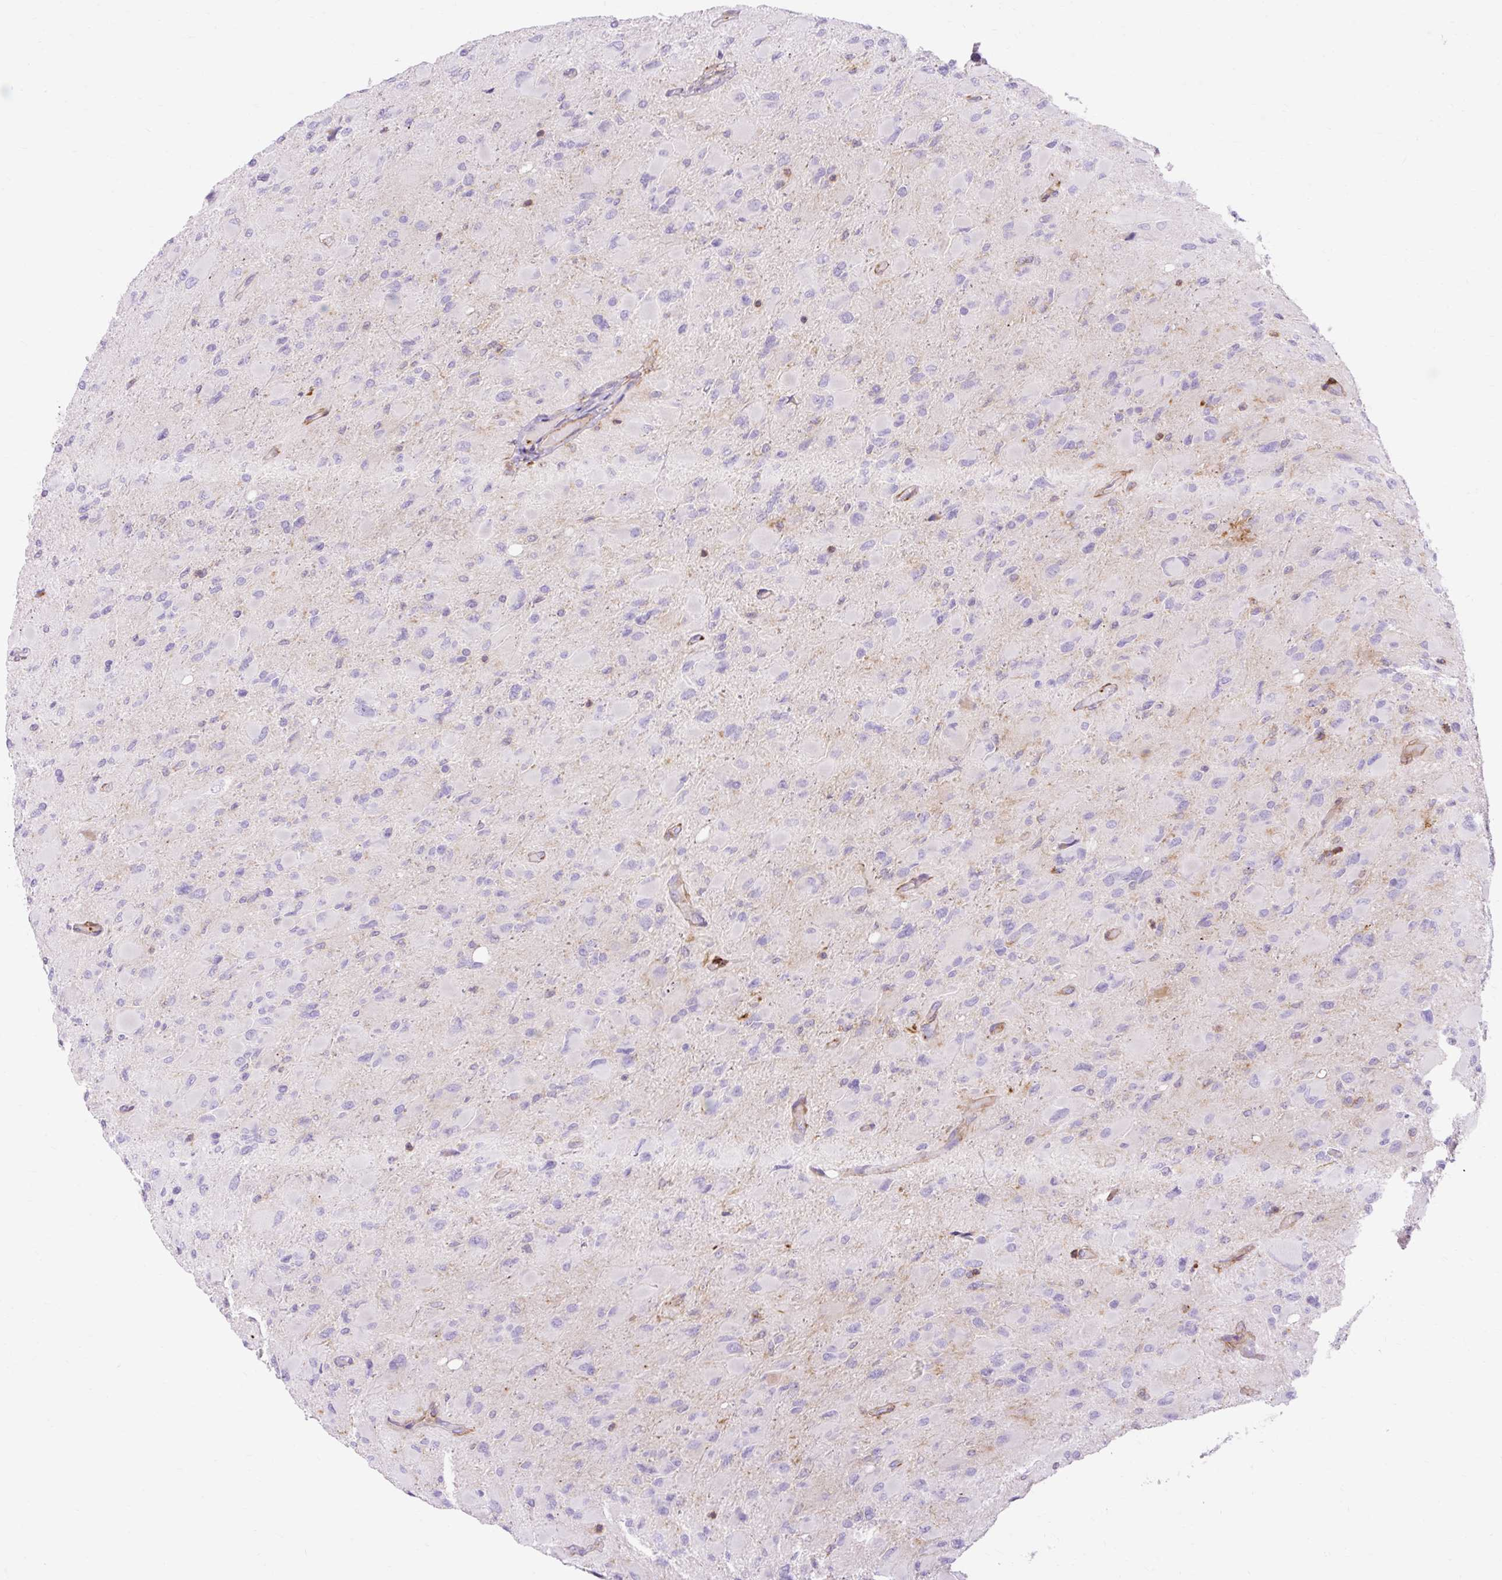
{"staining": {"intensity": "negative", "quantity": "none", "location": "none"}, "tissue": "glioma", "cell_type": "Tumor cells", "image_type": "cancer", "snomed": [{"axis": "morphology", "description": "Glioma, malignant, High grade"}, {"axis": "topography", "description": "Cerebral cortex"}], "caption": "IHC photomicrograph of neoplastic tissue: human glioma stained with DAB exhibits no significant protein expression in tumor cells.", "gene": "CORO7-PAM16", "patient": {"sex": "female", "age": 36}}